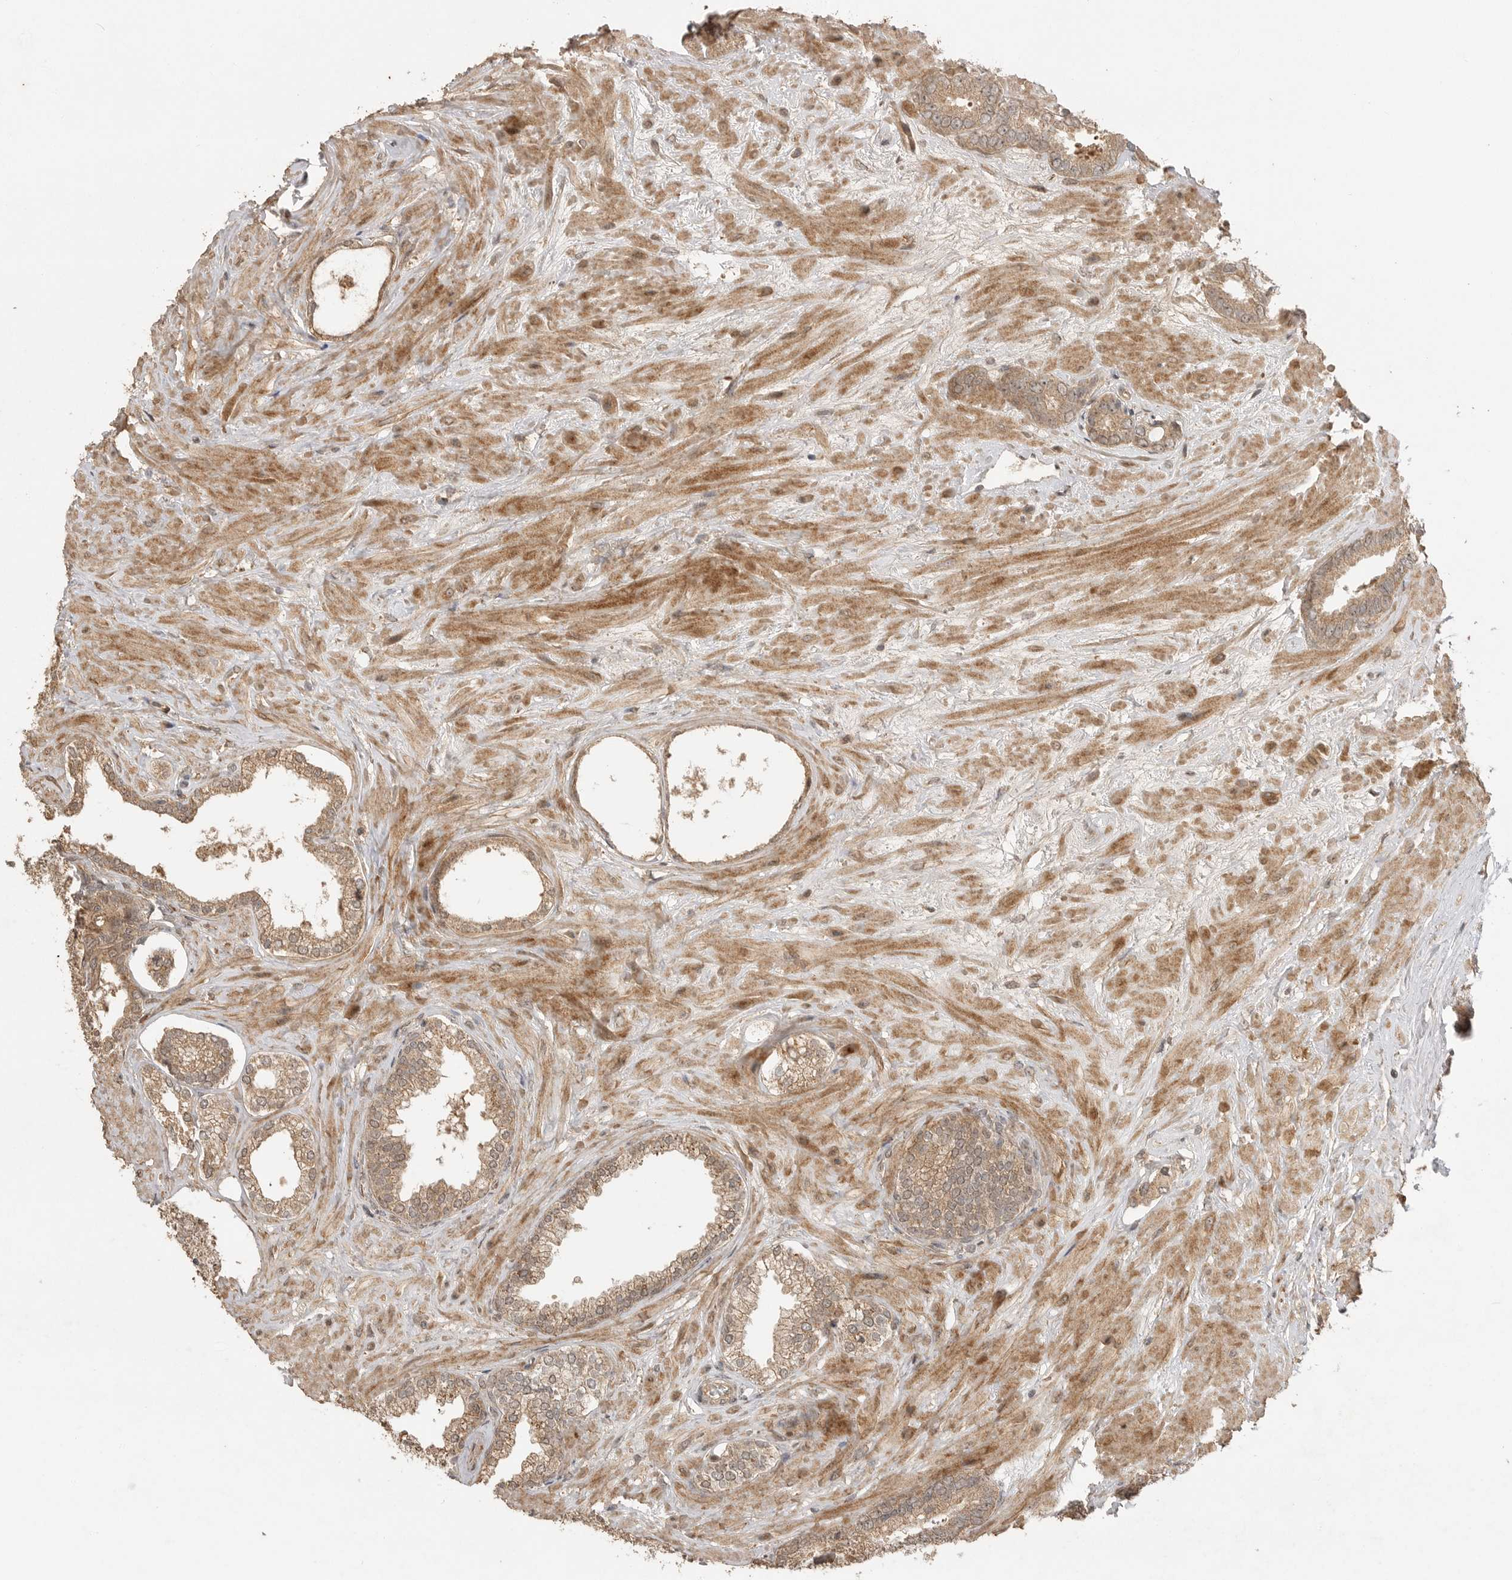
{"staining": {"intensity": "weak", "quantity": ">75%", "location": "cytoplasmic/membranous"}, "tissue": "prostate cancer", "cell_type": "Tumor cells", "image_type": "cancer", "snomed": [{"axis": "morphology", "description": "Adenocarcinoma, Low grade"}, {"axis": "topography", "description": "Prostate"}], "caption": "Immunohistochemistry (IHC) (DAB (3,3'-diaminobenzidine)) staining of human prostate cancer (low-grade adenocarcinoma) reveals weak cytoplasmic/membranous protein positivity in approximately >75% of tumor cells.", "gene": "BOC", "patient": {"sex": "male", "age": 71}}